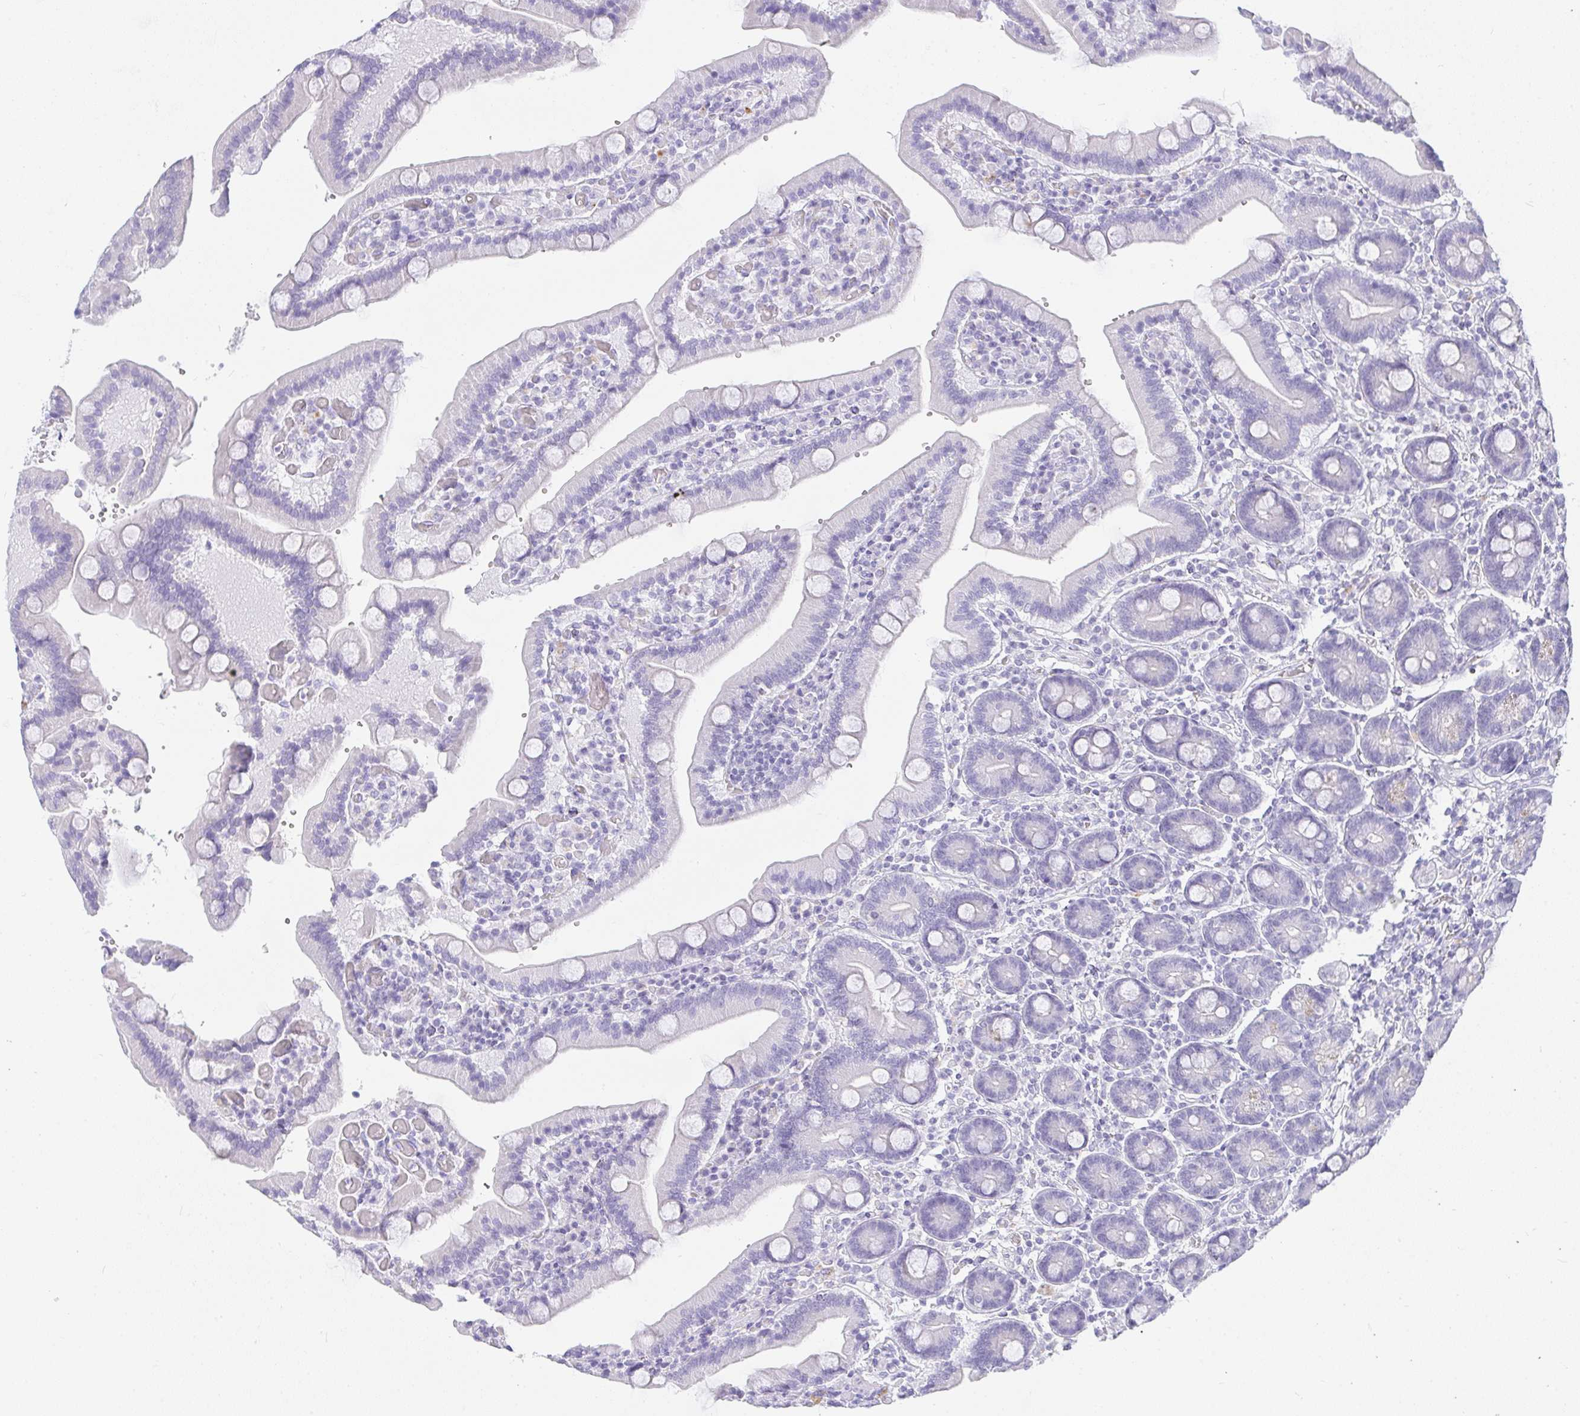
{"staining": {"intensity": "negative", "quantity": "none", "location": "none"}, "tissue": "duodenum", "cell_type": "Glandular cells", "image_type": "normal", "snomed": [{"axis": "morphology", "description": "Normal tissue, NOS"}, {"axis": "topography", "description": "Duodenum"}], "caption": "Glandular cells show no significant expression in unremarkable duodenum.", "gene": "OR5J2", "patient": {"sex": "female", "age": 62}}